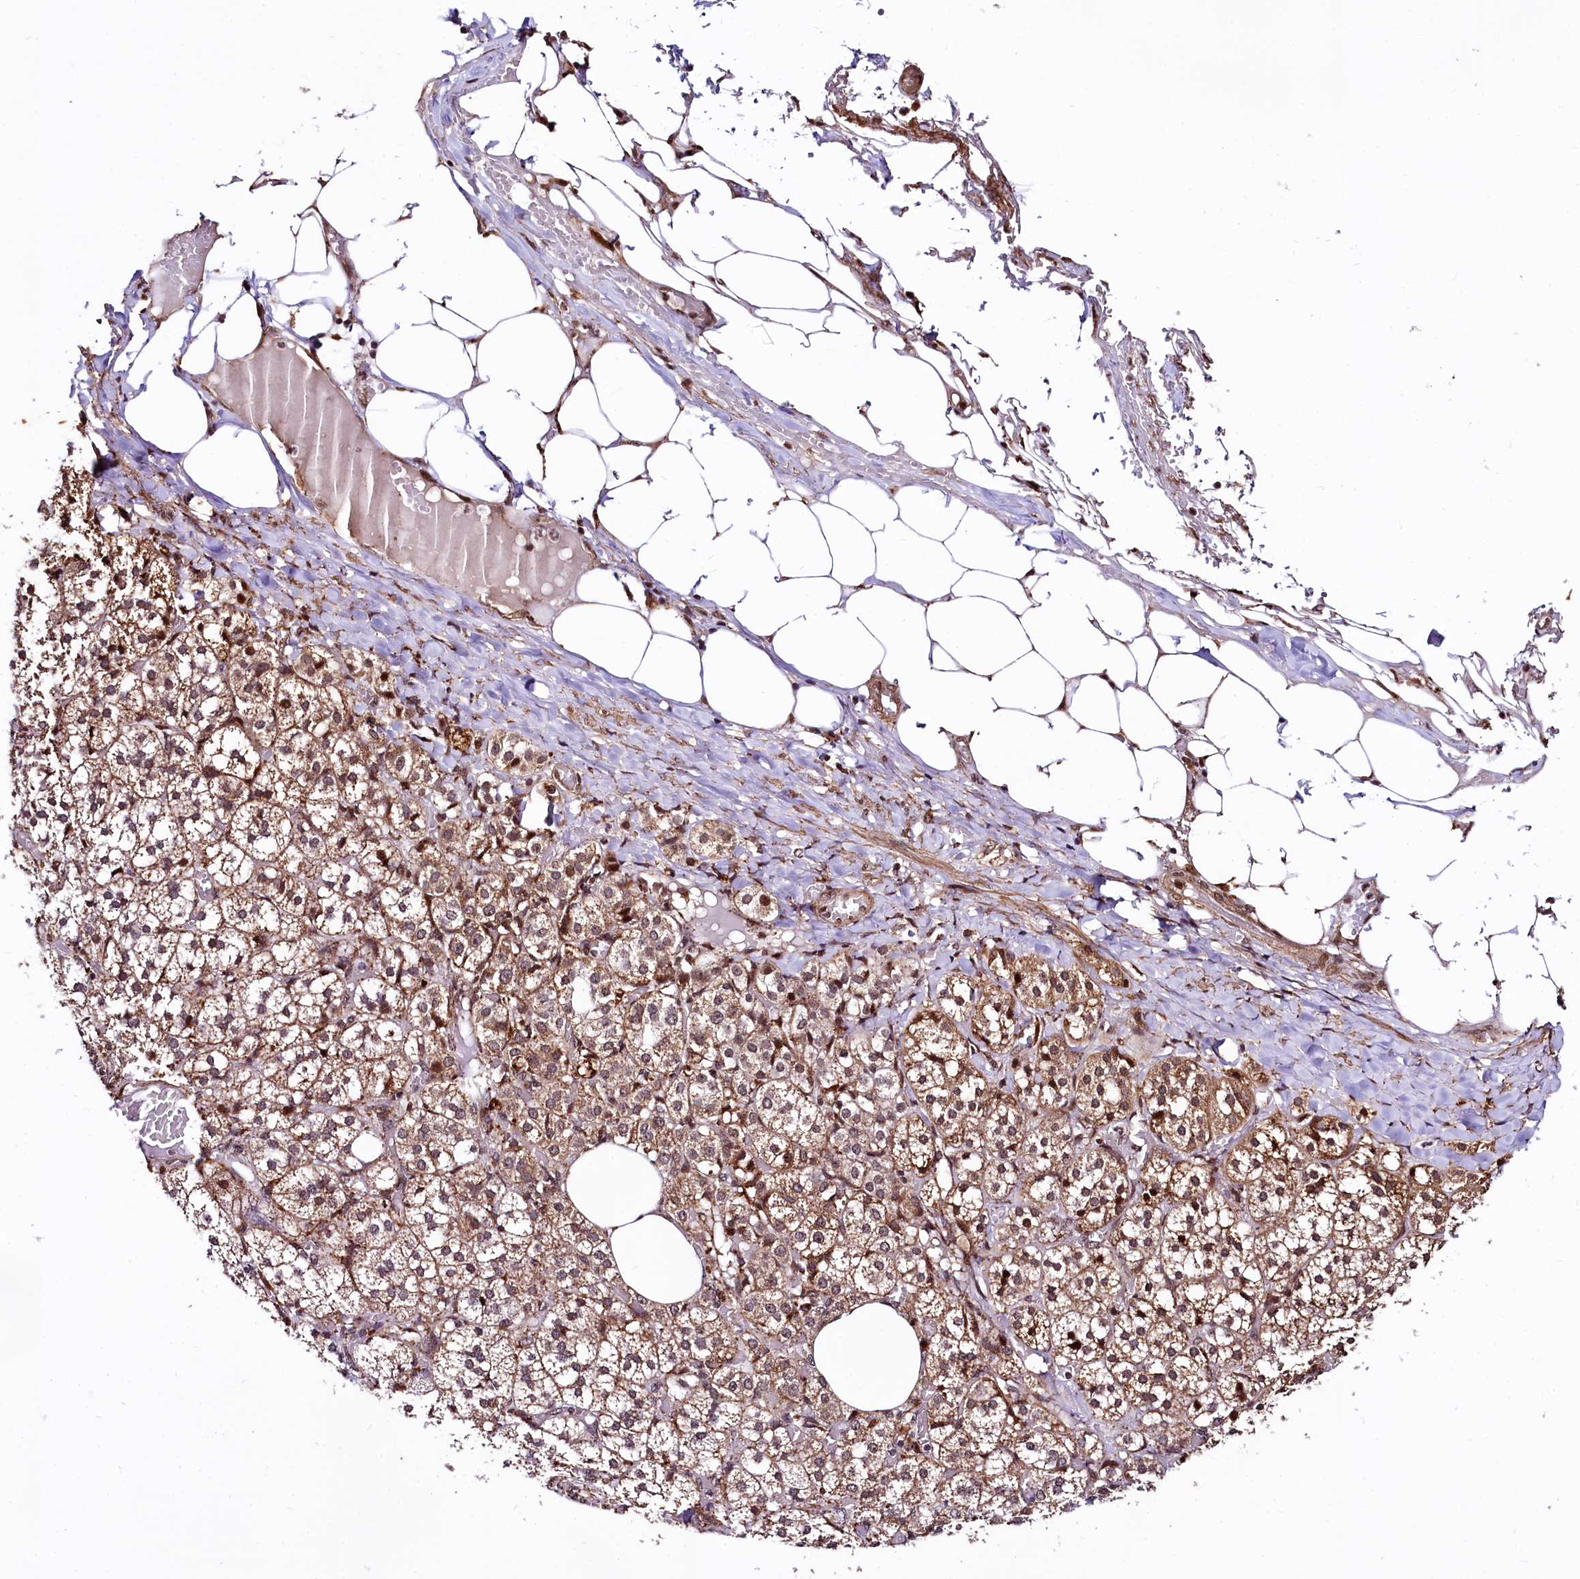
{"staining": {"intensity": "strong", "quantity": ">75%", "location": "cytoplasmic/membranous,nuclear"}, "tissue": "adrenal gland", "cell_type": "Glandular cells", "image_type": "normal", "snomed": [{"axis": "morphology", "description": "Normal tissue, NOS"}, {"axis": "topography", "description": "Adrenal gland"}], "caption": "About >75% of glandular cells in benign human adrenal gland exhibit strong cytoplasmic/membranous,nuclear protein staining as visualized by brown immunohistochemical staining.", "gene": "PDS5B", "patient": {"sex": "female", "age": 61}}